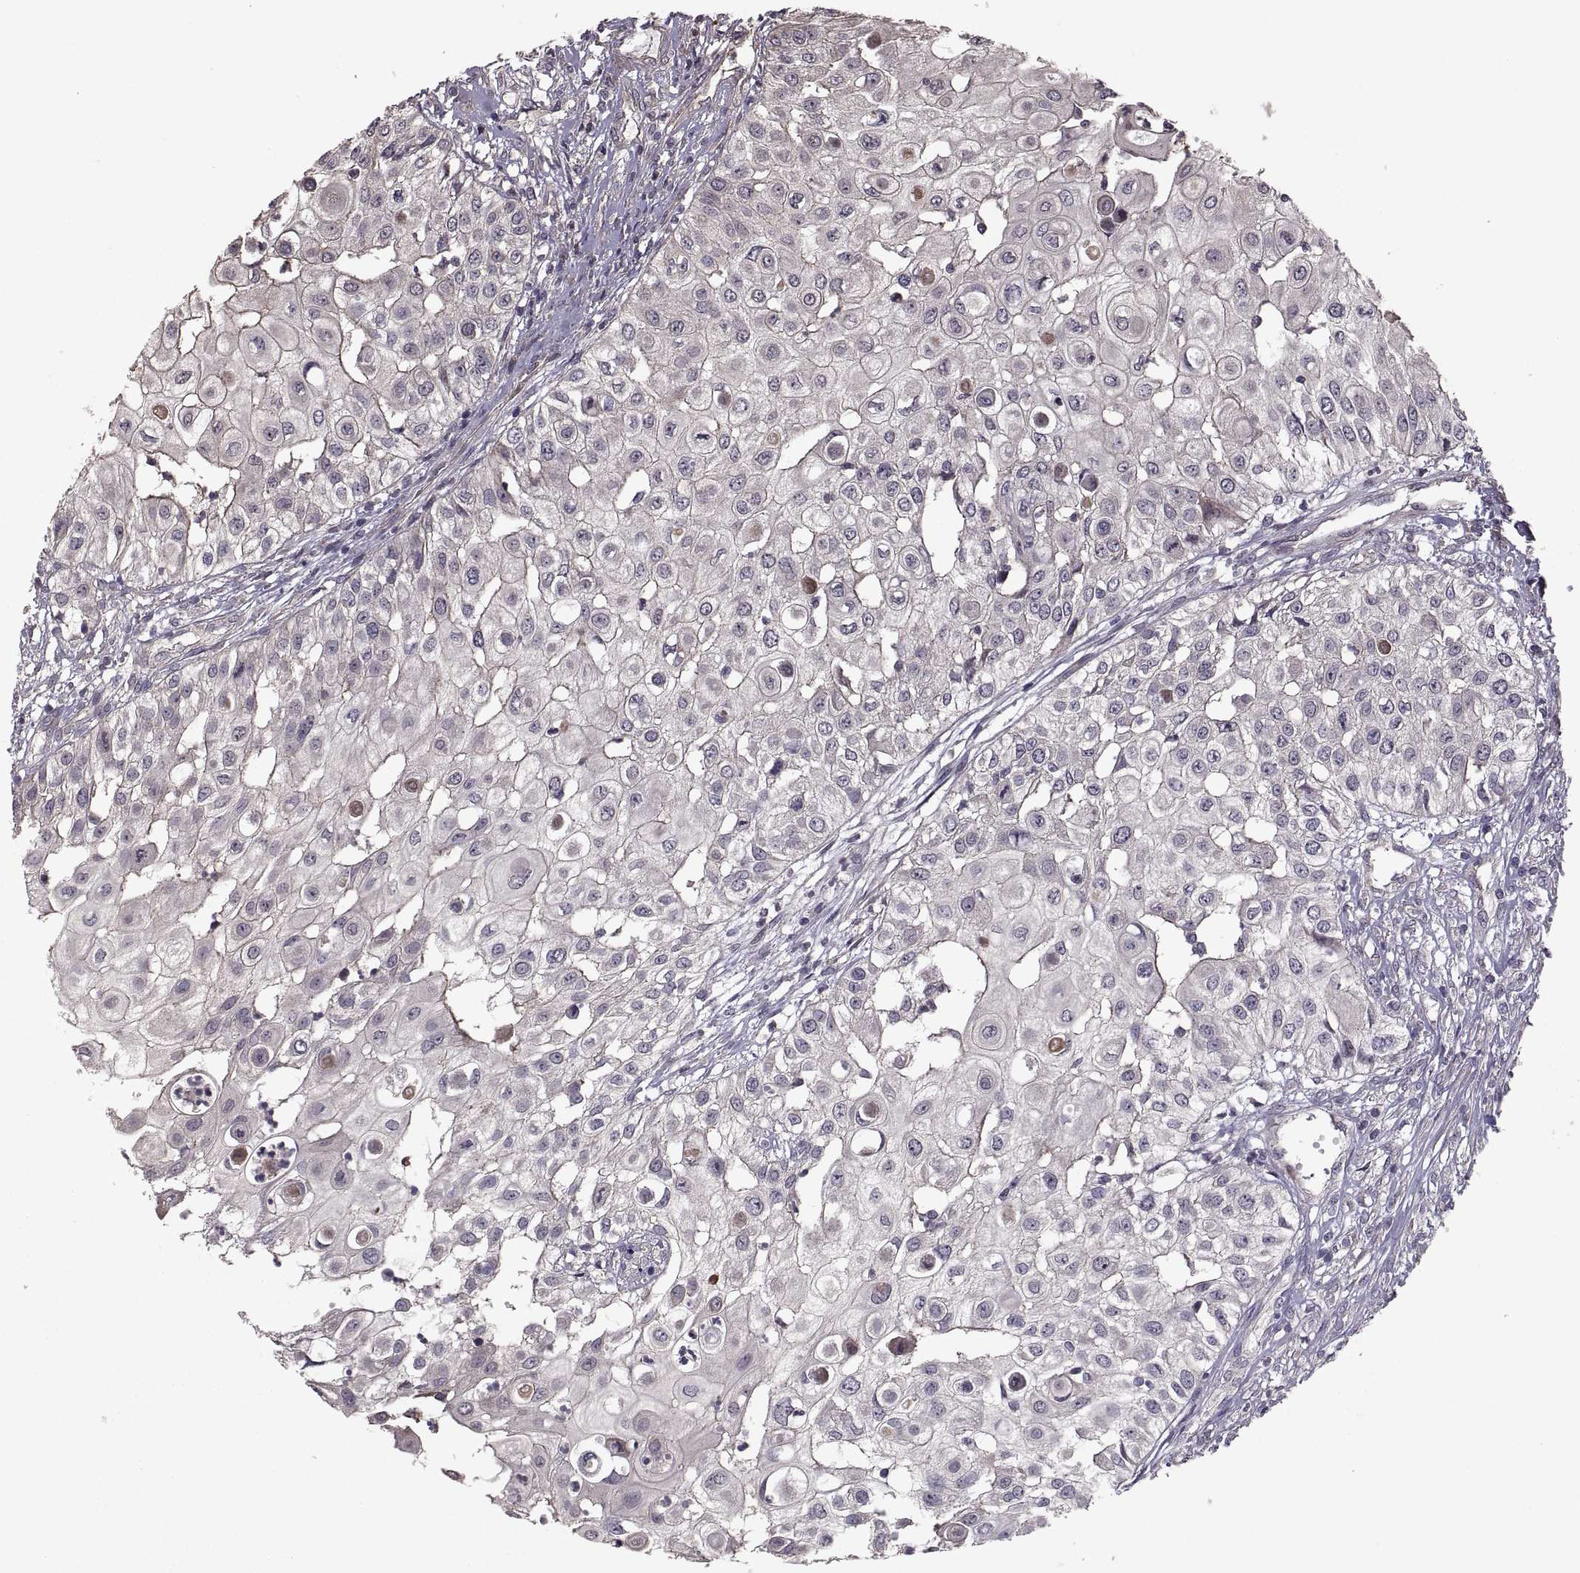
{"staining": {"intensity": "negative", "quantity": "none", "location": "none"}, "tissue": "urothelial cancer", "cell_type": "Tumor cells", "image_type": "cancer", "snomed": [{"axis": "morphology", "description": "Urothelial carcinoma, High grade"}, {"axis": "topography", "description": "Urinary bladder"}], "caption": "Immunohistochemical staining of human urothelial cancer demonstrates no significant staining in tumor cells.", "gene": "PMM2", "patient": {"sex": "female", "age": 79}}